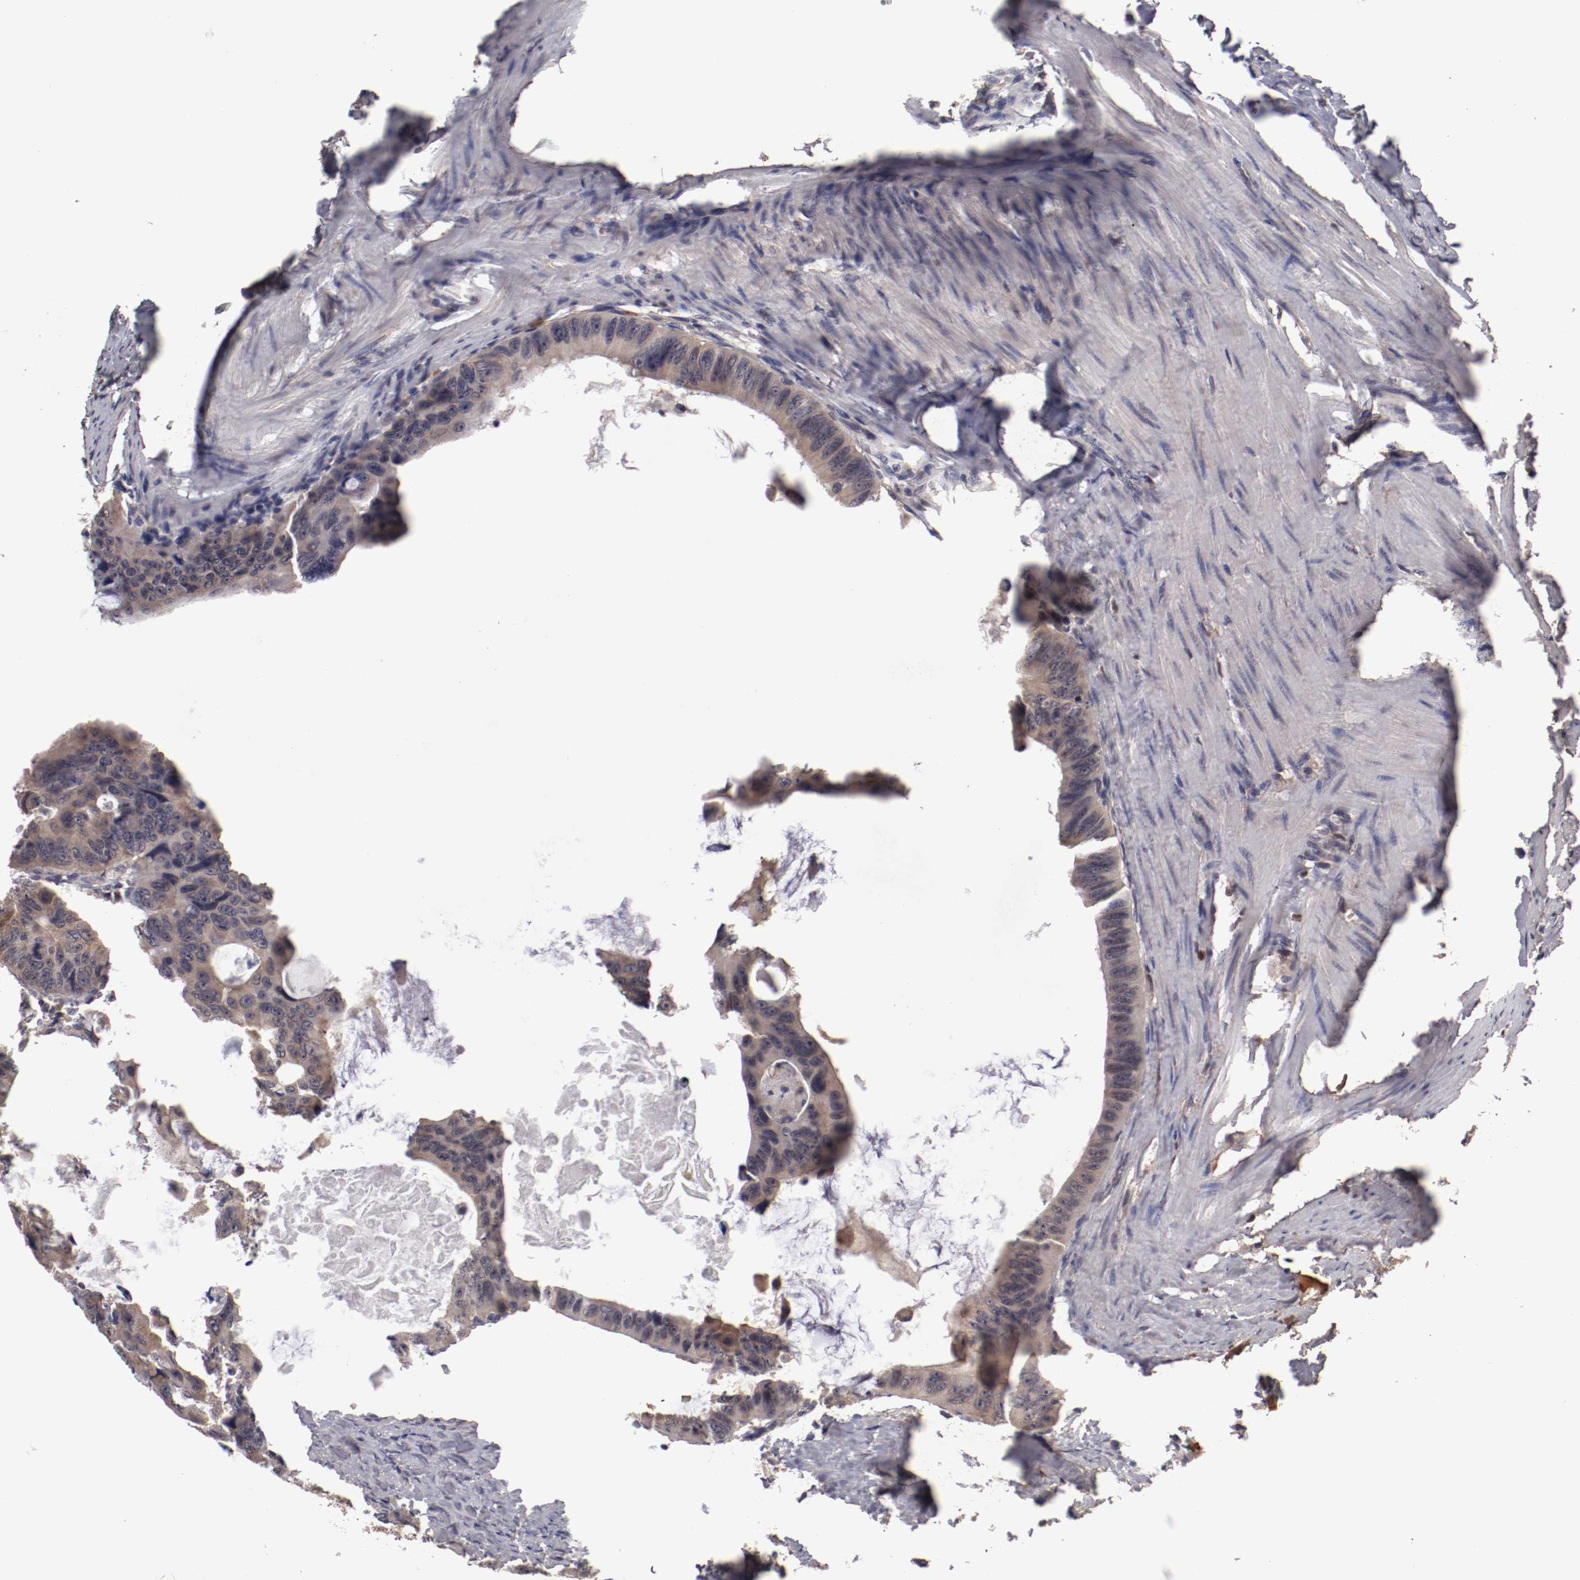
{"staining": {"intensity": "weak", "quantity": "25%-75%", "location": "cytoplasmic/membranous"}, "tissue": "colorectal cancer", "cell_type": "Tumor cells", "image_type": "cancer", "snomed": [{"axis": "morphology", "description": "Adenocarcinoma, NOS"}, {"axis": "topography", "description": "Colon"}], "caption": "This histopathology image shows immunohistochemistry staining of human colorectal adenocarcinoma, with low weak cytoplasmic/membranous expression in approximately 25%-75% of tumor cells.", "gene": "CP", "patient": {"sex": "female", "age": 55}}